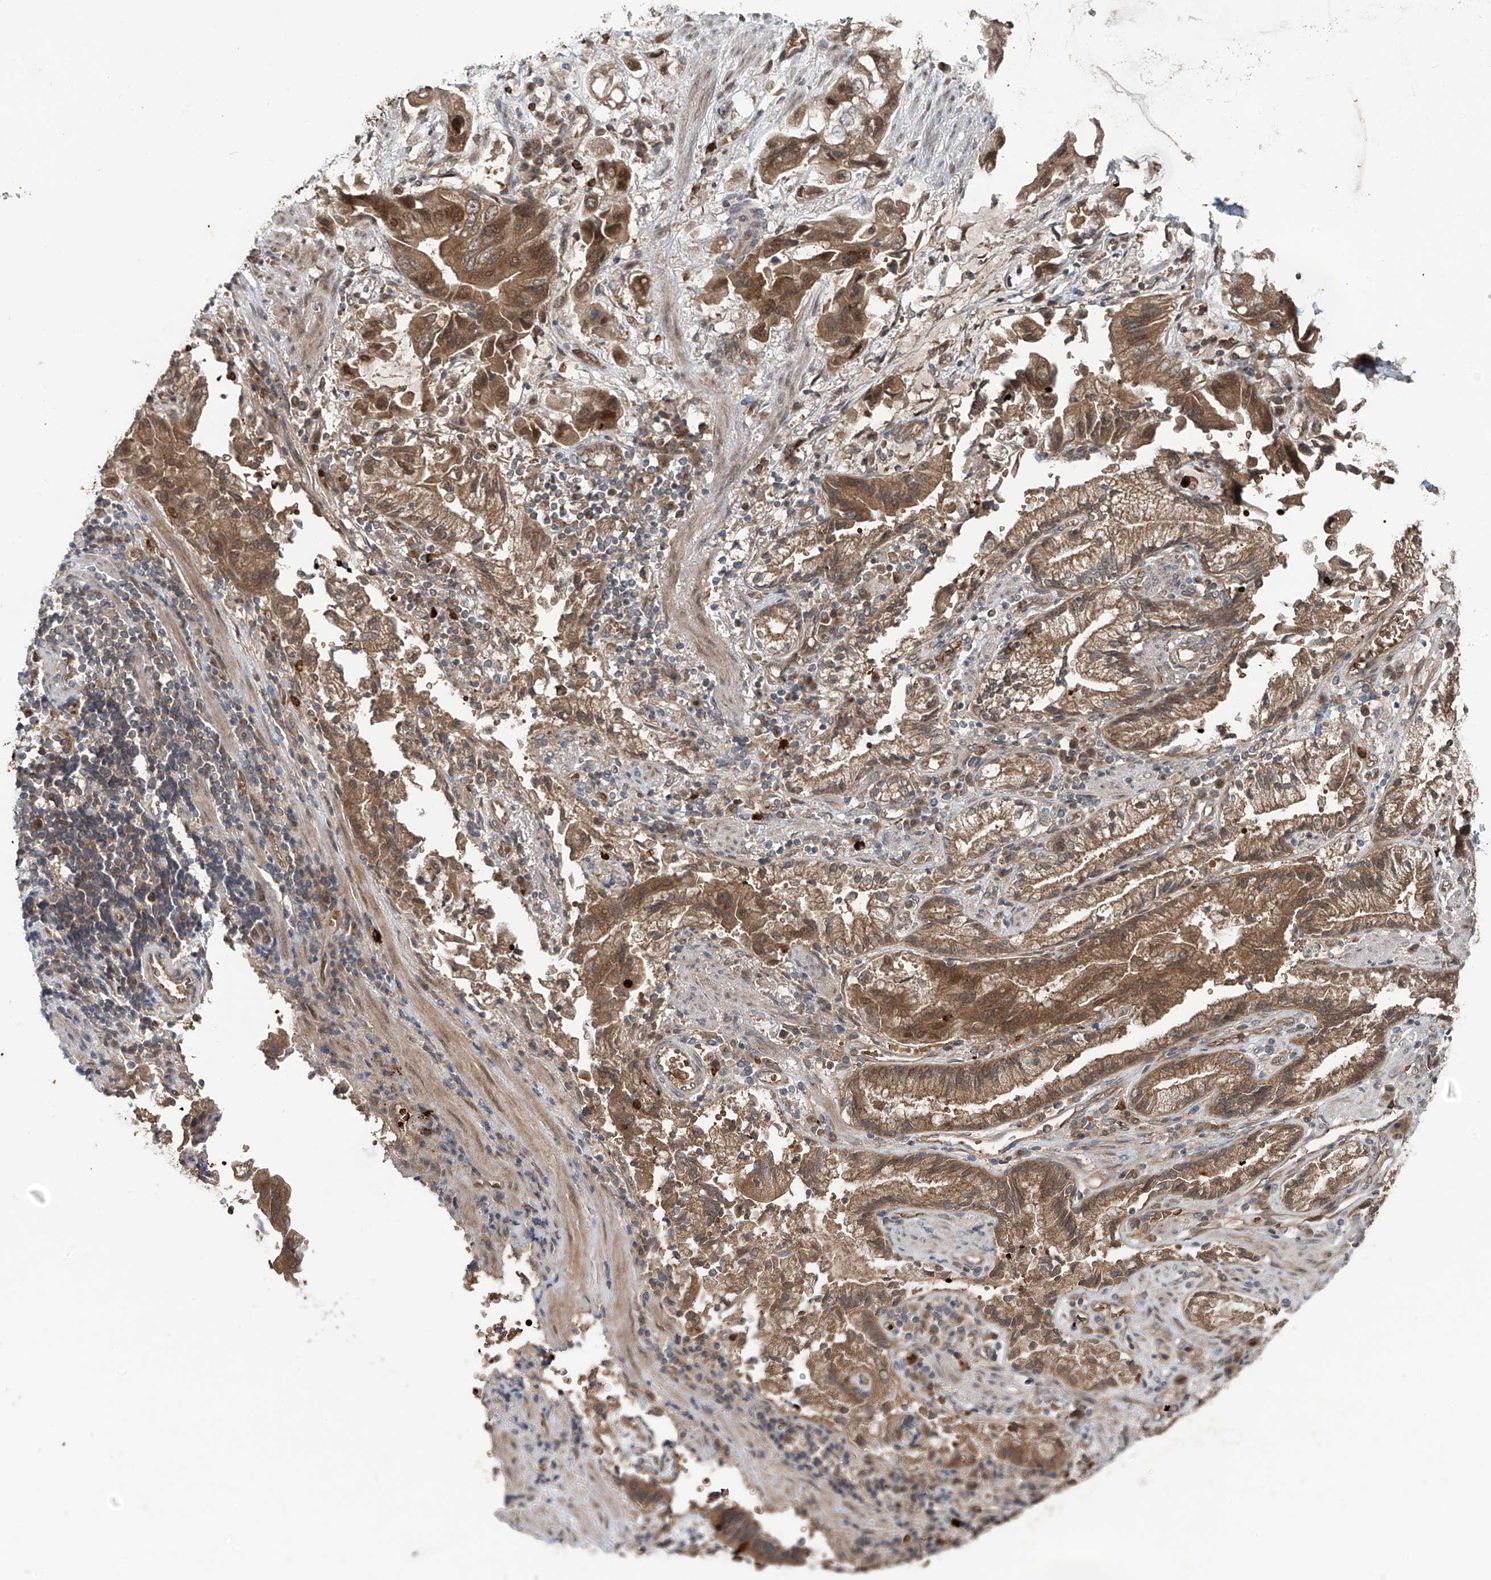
{"staining": {"intensity": "moderate", "quantity": ">75%", "location": "cytoplasmic/membranous"}, "tissue": "stomach cancer", "cell_type": "Tumor cells", "image_type": "cancer", "snomed": [{"axis": "morphology", "description": "Adenocarcinoma, NOS"}, {"axis": "topography", "description": "Stomach"}], "caption": "Brown immunohistochemical staining in human stomach adenocarcinoma shows moderate cytoplasmic/membranous expression in about >75% of tumor cells. (DAB IHC with brightfield microscopy, high magnification).", "gene": "ZDHHC9", "patient": {"sex": "male", "age": 62}}